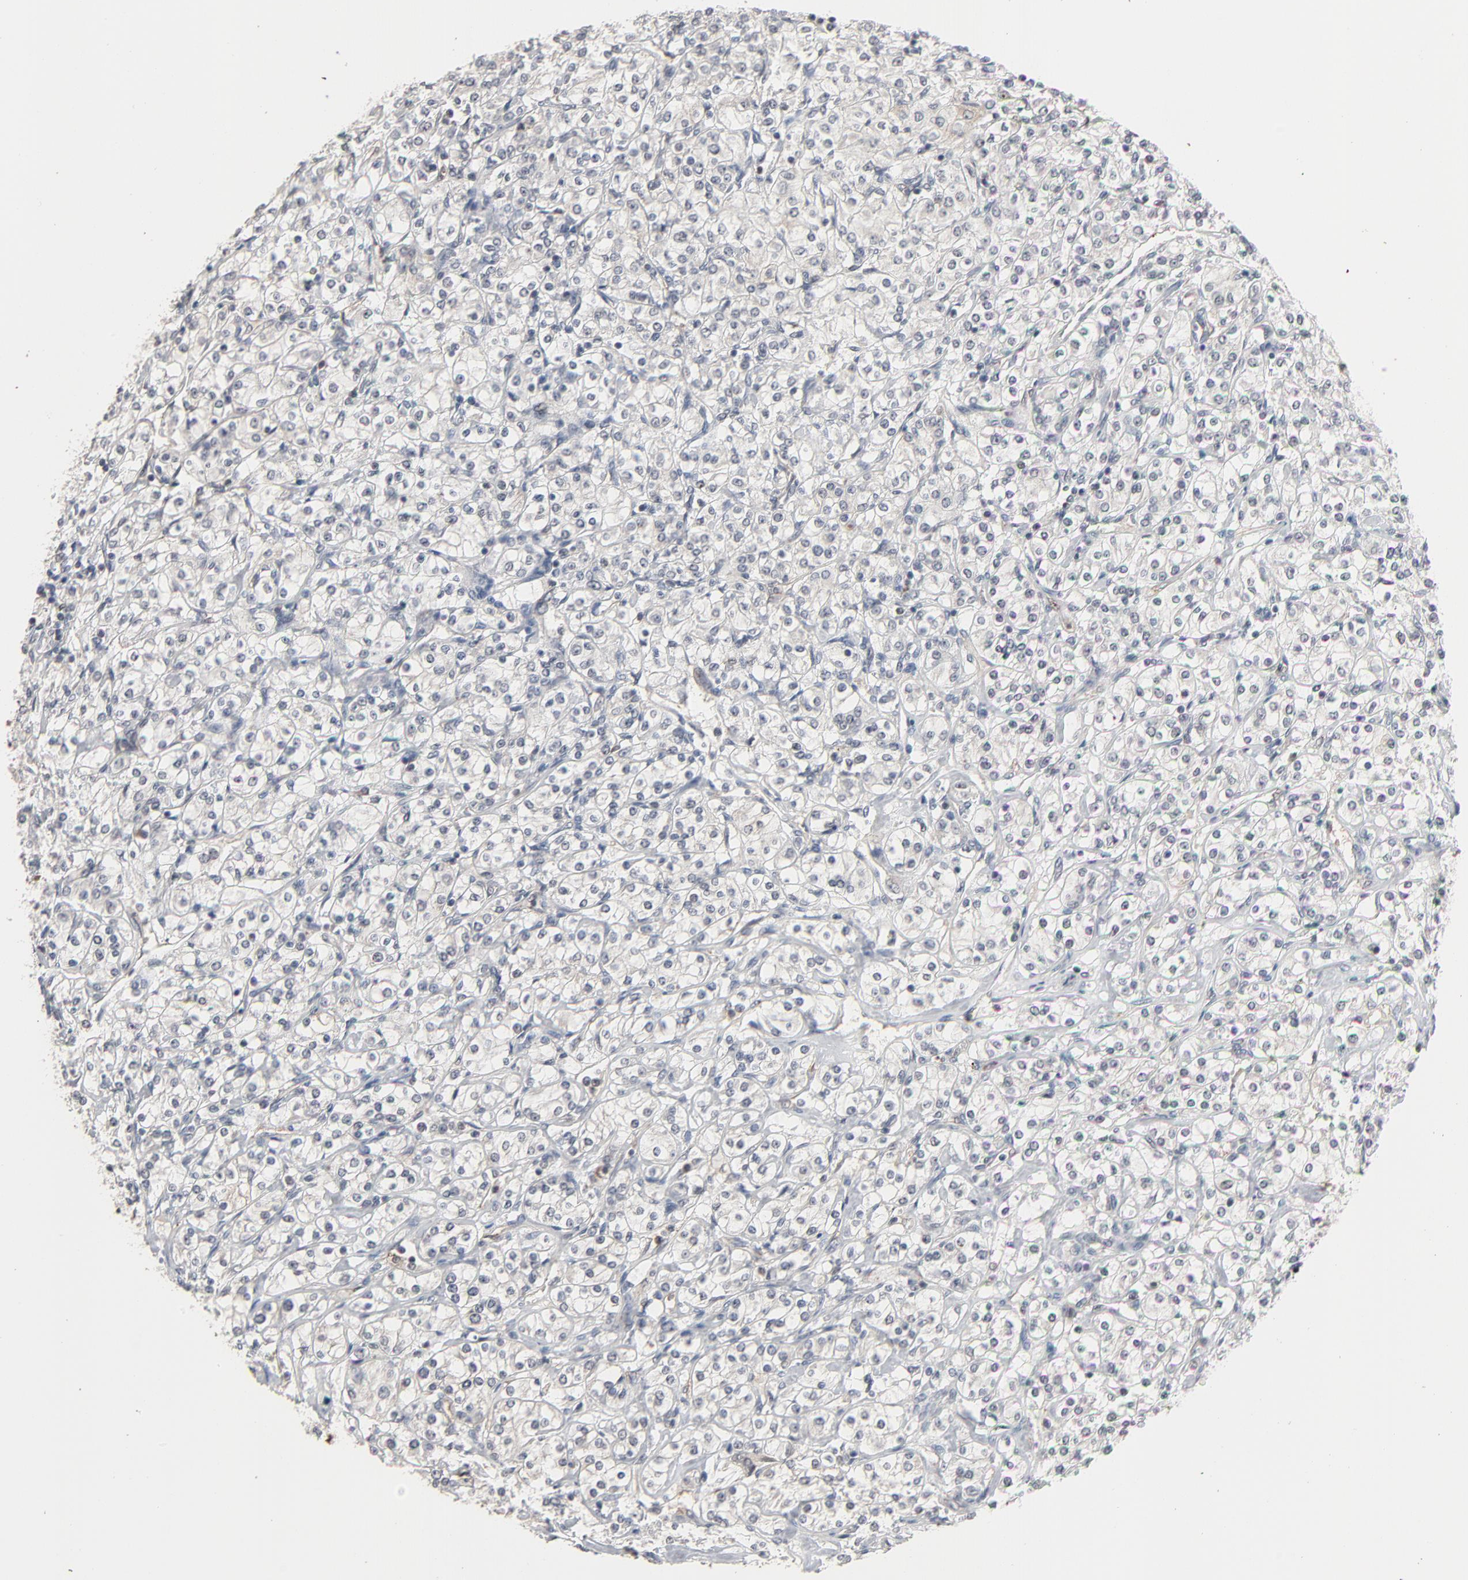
{"staining": {"intensity": "negative", "quantity": "none", "location": "none"}, "tissue": "renal cancer", "cell_type": "Tumor cells", "image_type": "cancer", "snomed": [{"axis": "morphology", "description": "Adenocarcinoma, NOS"}, {"axis": "topography", "description": "Kidney"}], "caption": "This histopathology image is of renal cancer (adenocarcinoma) stained with IHC to label a protein in brown with the nuclei are counter-stained blue. There is no positivity in tumor cells.", "gene": "ZNF419", "patient": {"sex": "male", "age": 77}}